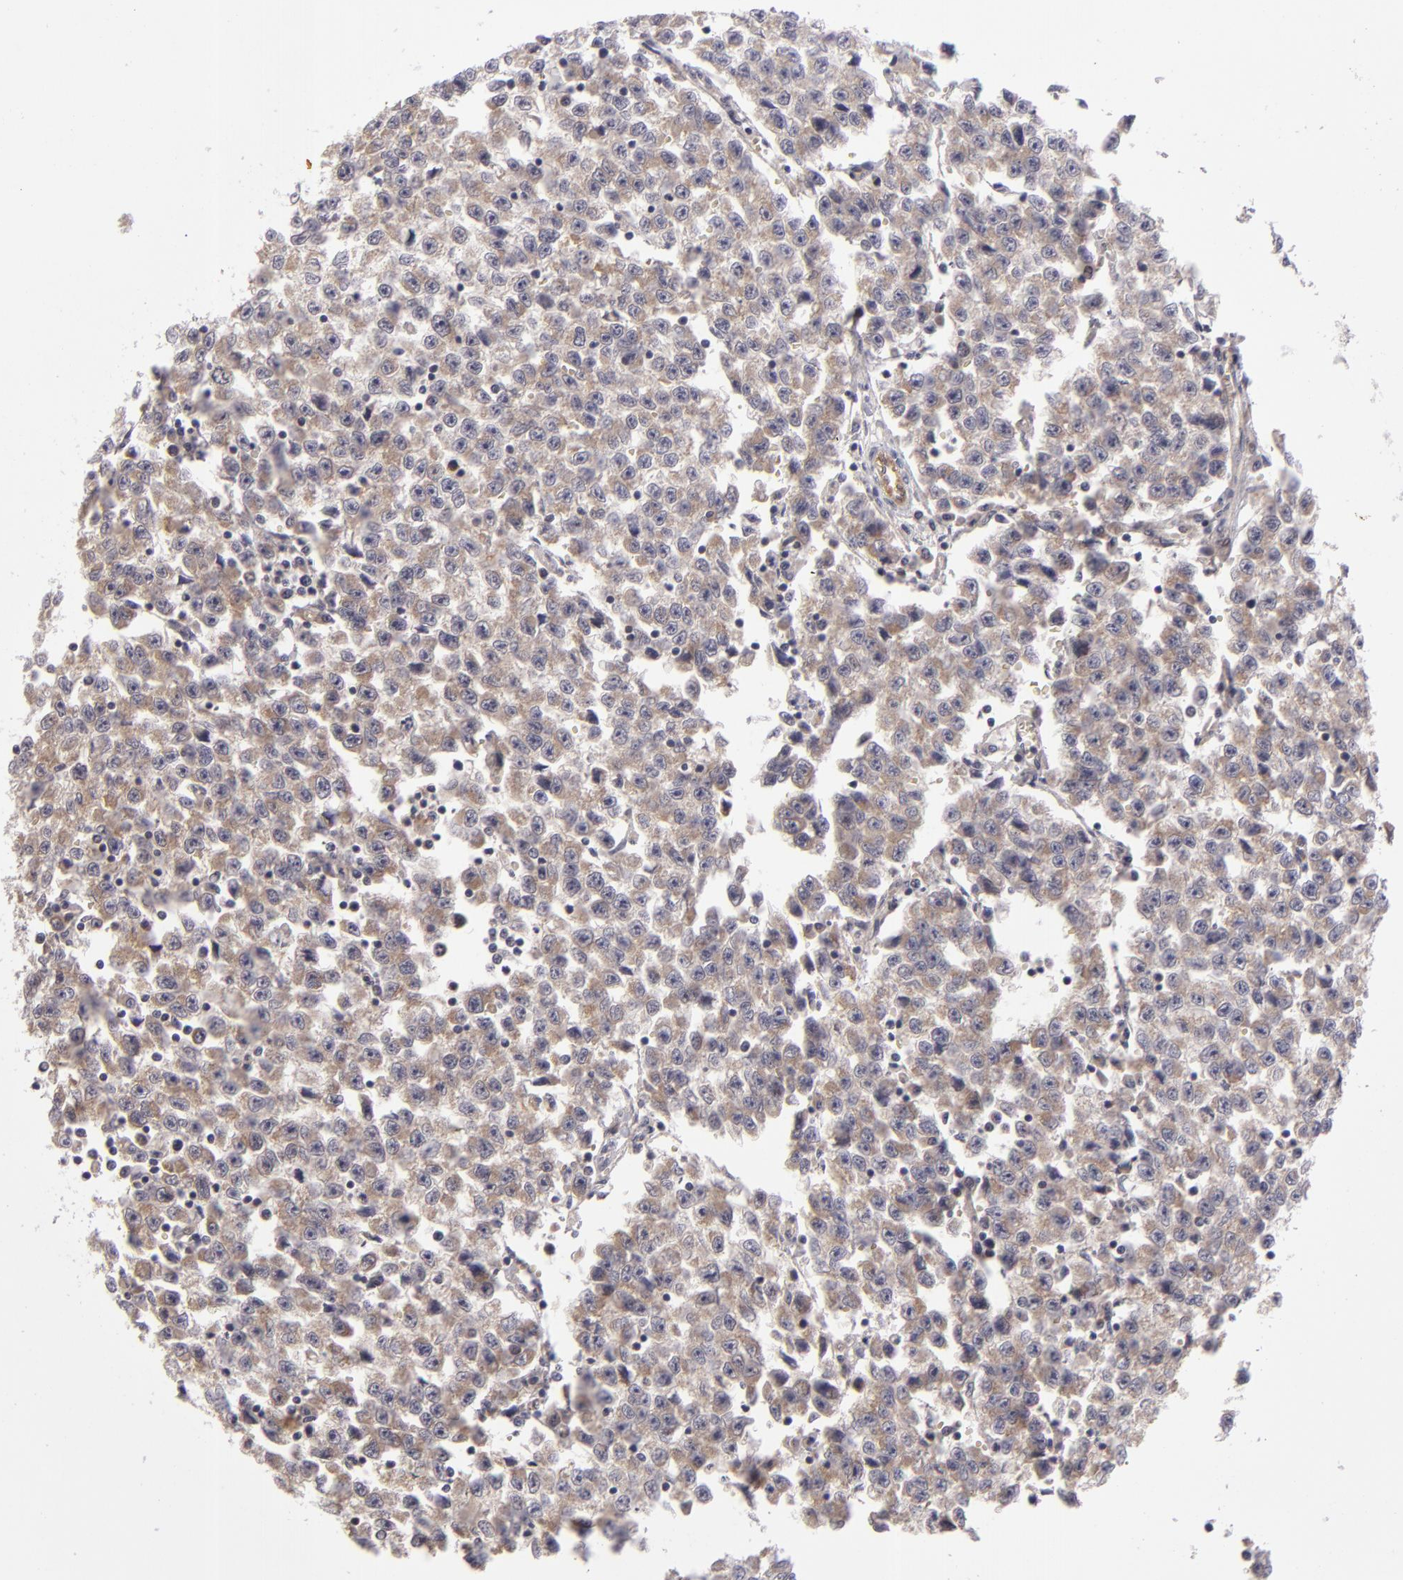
{"staining": {"intensity": "weak", "quantity": ">75%", "location": "cytoplasmic/membranous"}, "tissue": "testis cancer", "cell_type": "Tumor cells", "image_type": "cancer", "snomed": [{"axis": "morphology", "description": "Seminoma, NOS"}, {"axis": "topography", "description": "Testis"}], "caption": "Testis cancer (seminoma) was stained to show a protein in brown. There is low levels of weak cytoplasmic/membranous staining in approximately >75% of tumor cells. Nuclei are stained in blue.", "gene": "SH2D4A", "patient": {"sex": "male", "age": 35}}